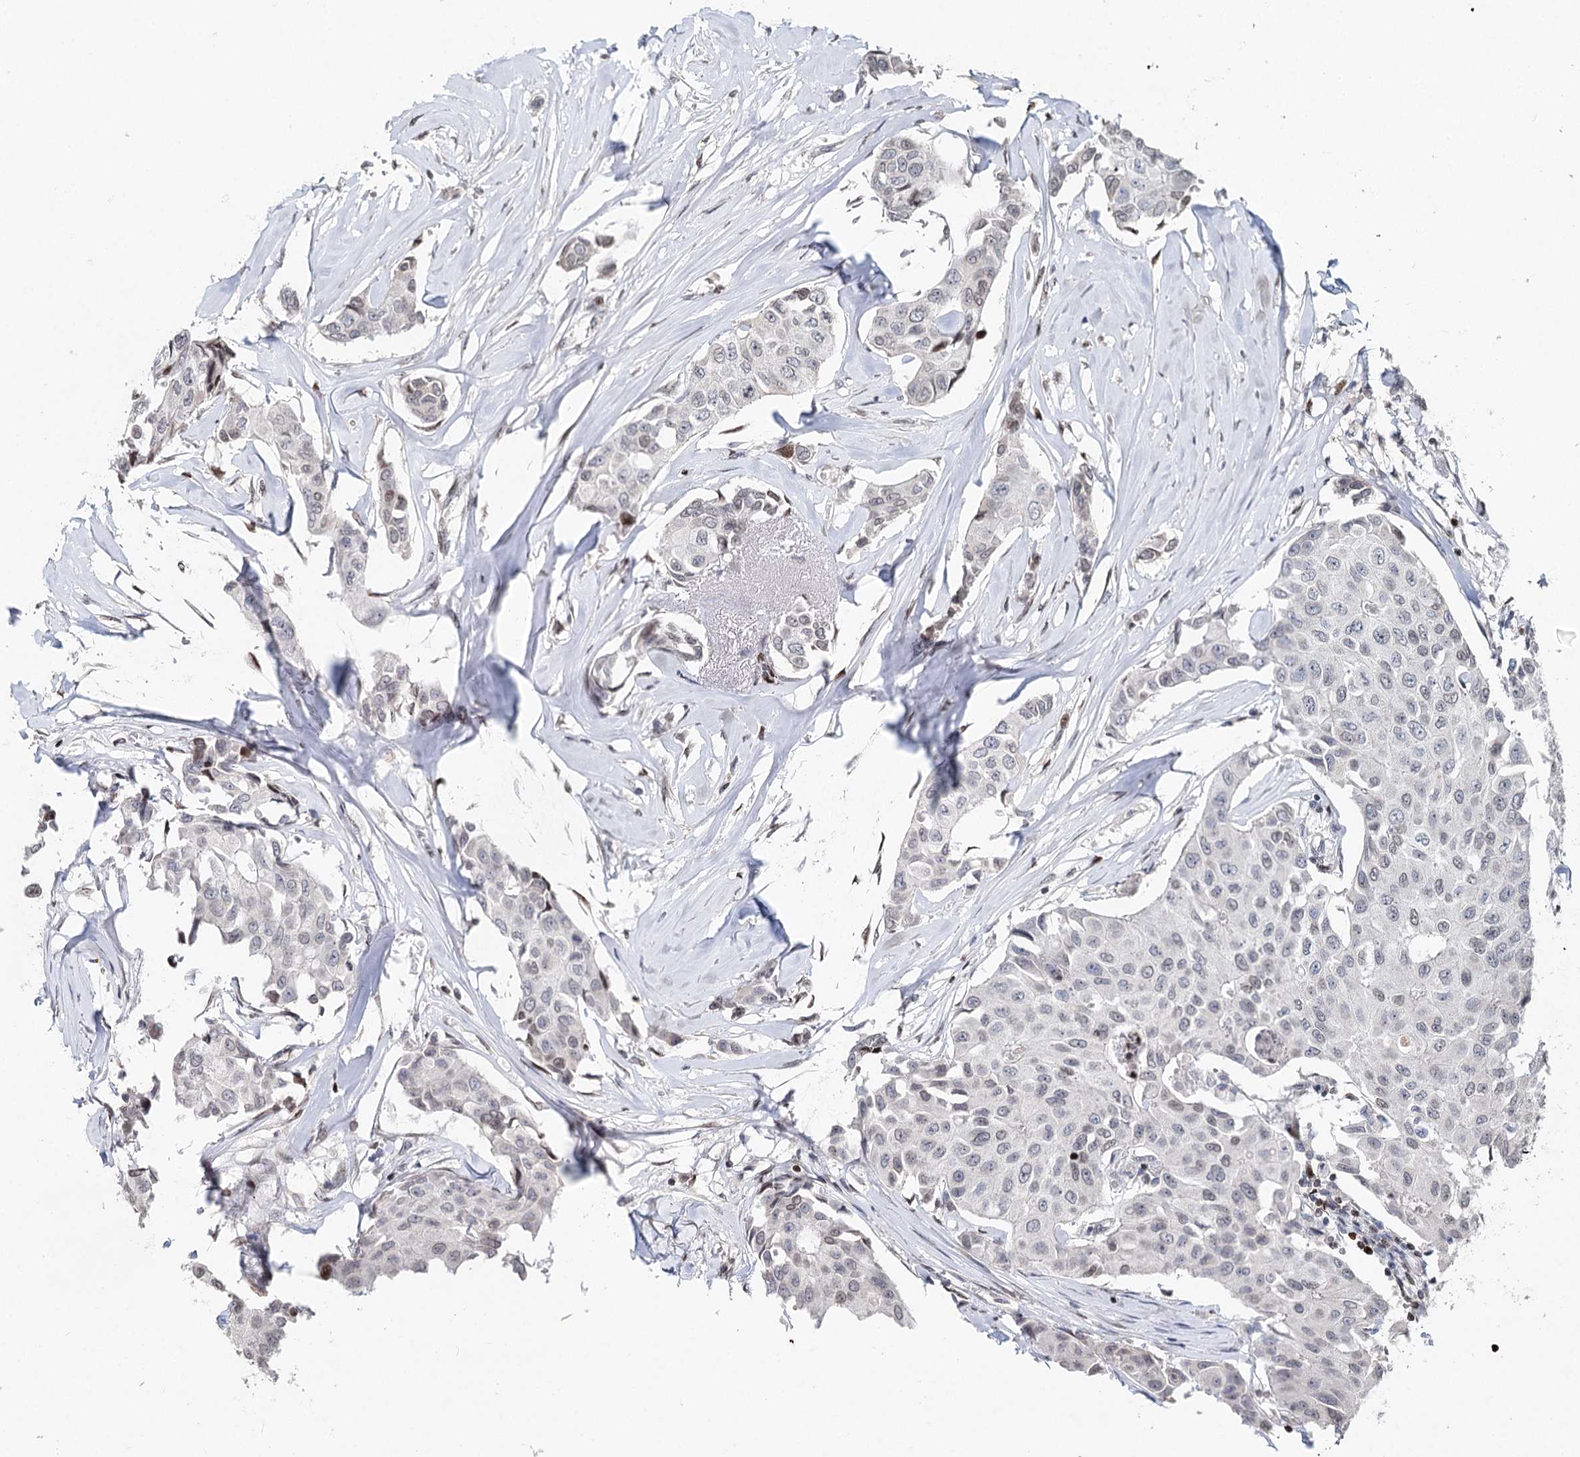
{"staining": {"intensity": "negative", "quantity": "none", "location": "none"}, "tissue": "breast cancer", "cell_type": "Tumor cells", "image_type": "cancer", "snomed": [{"axis": "morphology", "description": "Duct carcinoma"}, {"axis": "topography", "description": "Breast"}], "caption": "A histopathology image of invasive ductal carcinoma (breast) stained for a protein reveals no brown staining in tumor cells.", "gene": "FRMD4A", "patient": {"sex": "female", "age": 80}}